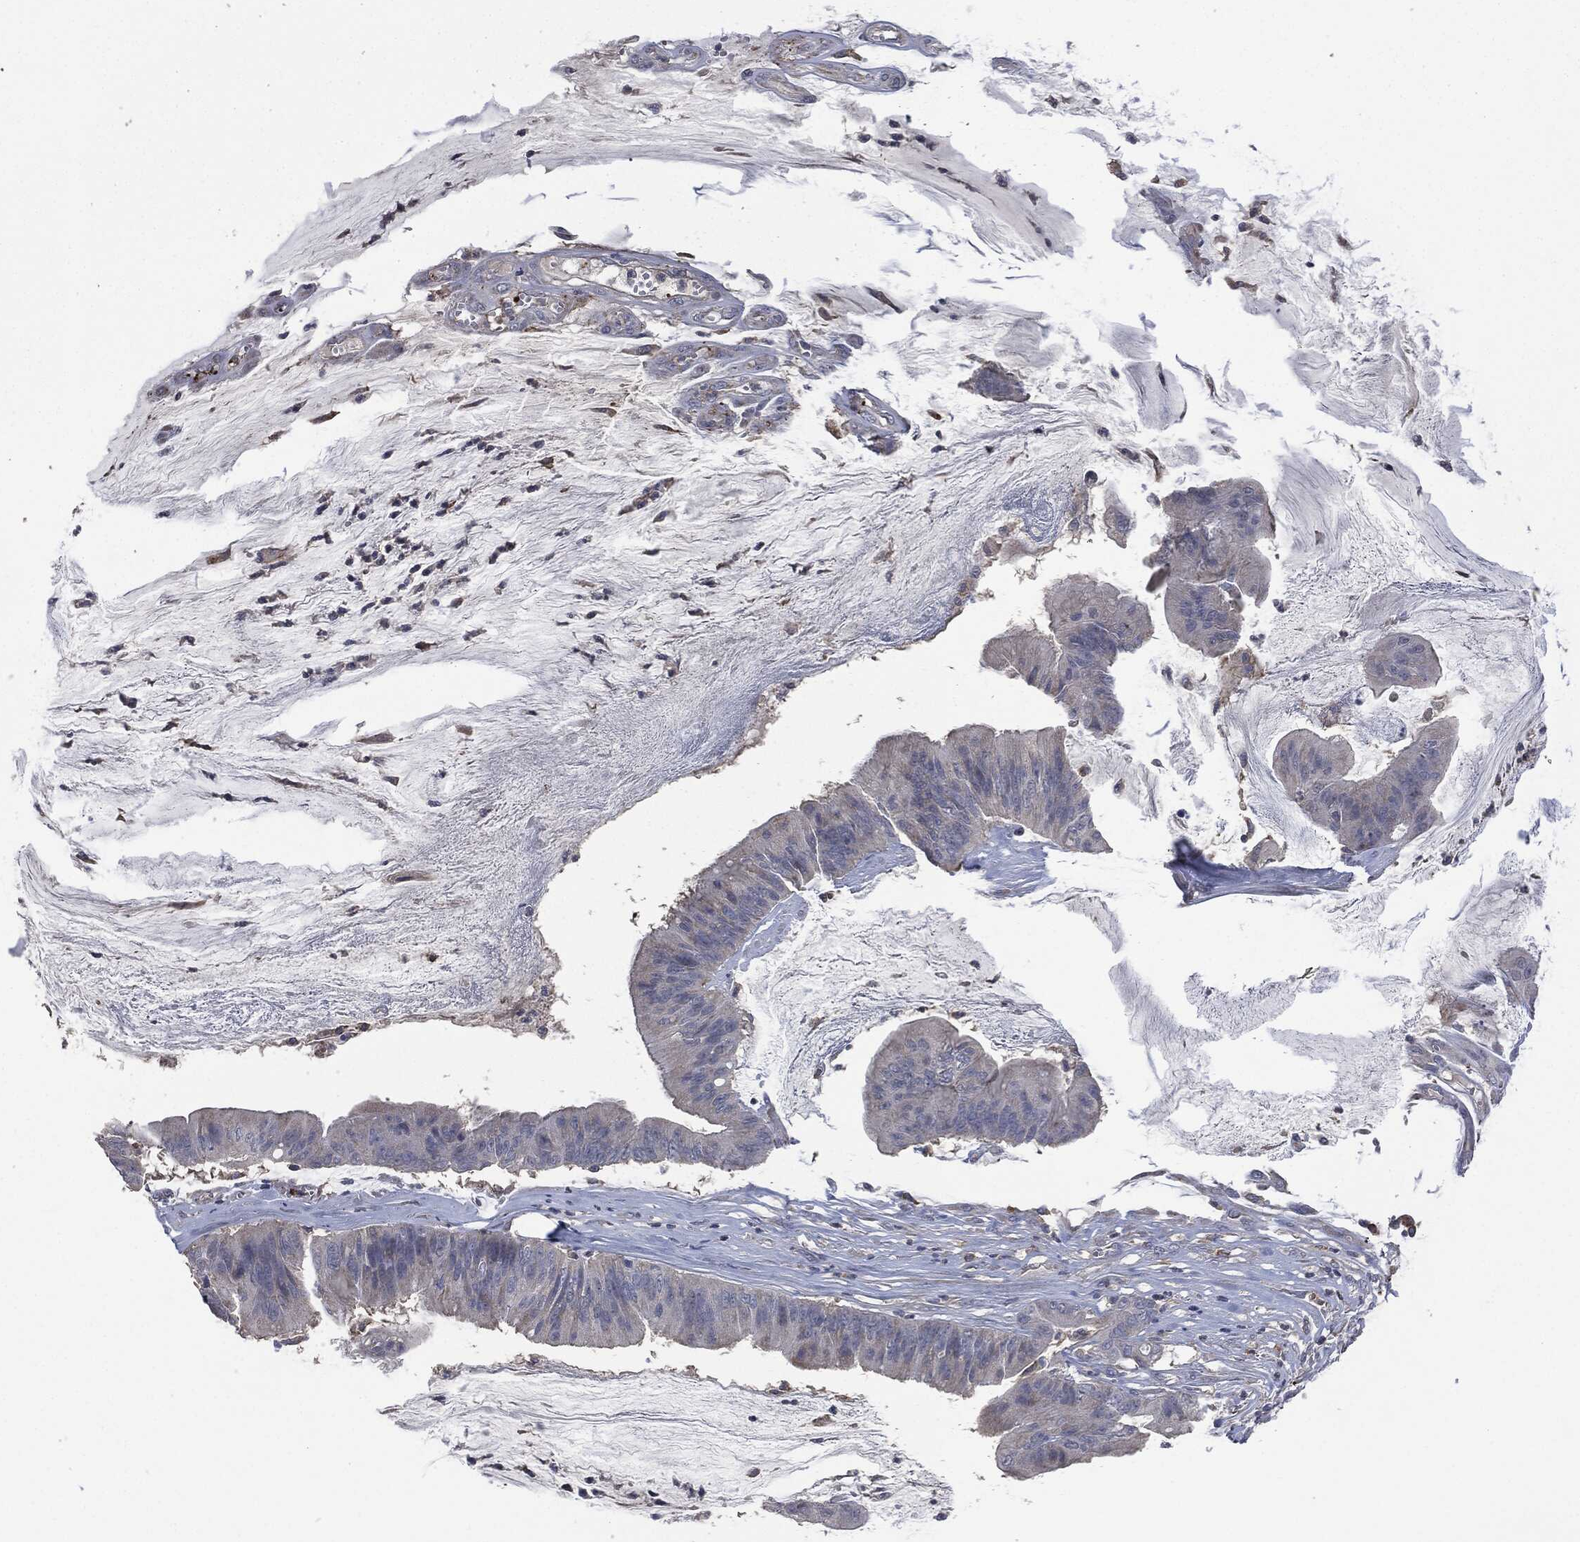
{"staining": {"intensity": "negative", "quantity": "none", "location": "none"}, "tissue": "colorectal cancer", "cell_type": "Tumor cells", "image_type": "cancer", "snomed": [{"axis": "morphology", "description": "Adenocarcinoma, NOS"}, {"axis": "topography", "description": "Colon"}], "caption": "Immunohistochemical staining of human colorectal cancer reveals no significant staining in tumor cells.", "gene": "CD33", "patient": {"sex": "female", "age": 69}}